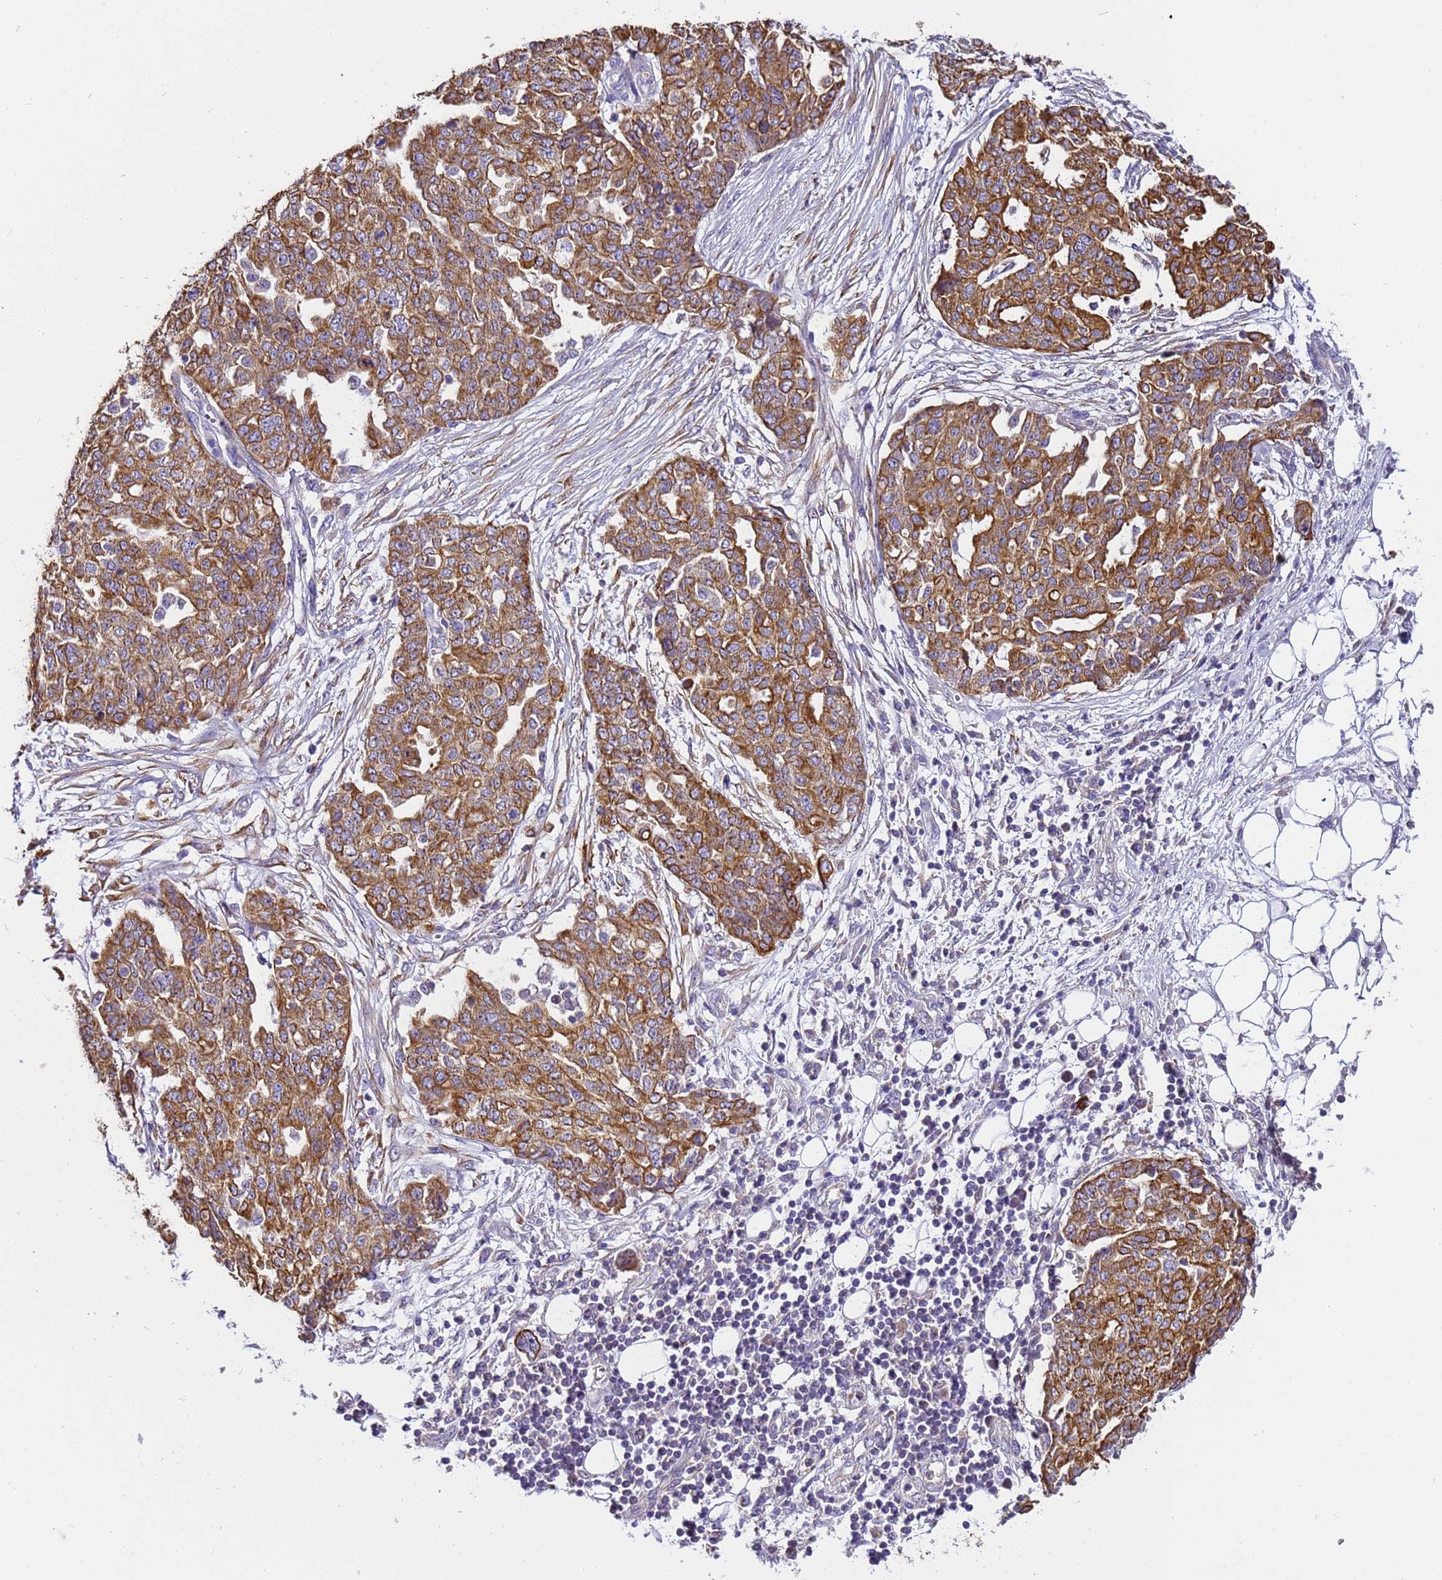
{"staining": {"intensity": "moderate", "quantity": ">75%", "location": "cytoplasmic/membranous"}, "tissue": "ovarian cancer", "cell_type": "Tumor cells", "image_type": "cancer", "snomed": [{"axis": "morphology", "description": "Cystadenocarcinoma, serous, NOS"}, {"axis": "topography", "description": "Soft tissue"}, {"axis": "topography", "description": "Ovary"}], "caption": "An image showing moderate cytoplasmic/membranous expression in approximately >75% of tumor cells in ovarian cancer, as visualized by brown immunohistochemical staining.", "gene": "PIEZO2", "patient": {"sex": "female", "age": 57}}